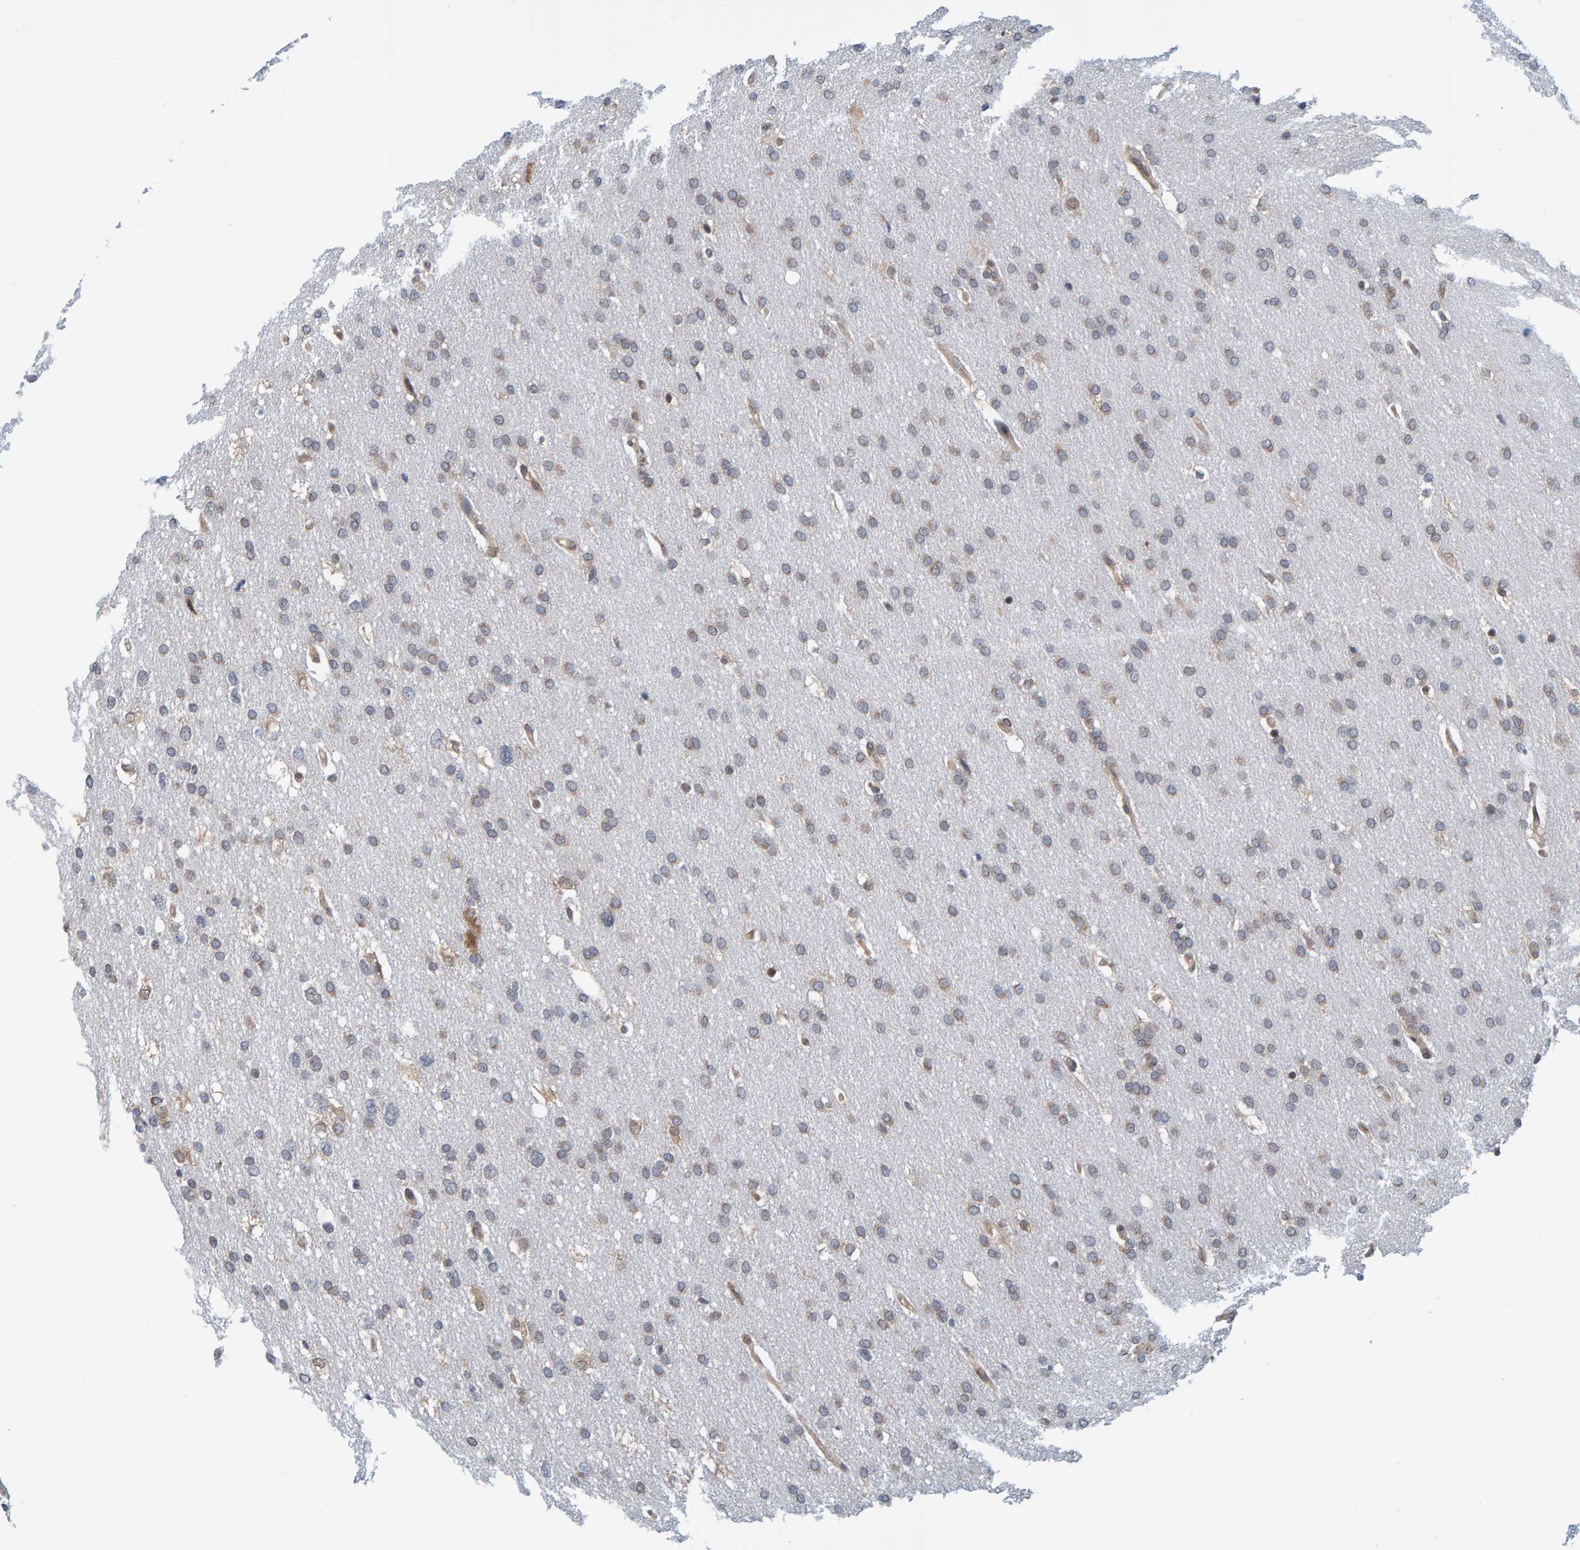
{"staining": {"intensity": "weak", "quantity": "25%-75%", "location": "cytoplasmic/membranous"}, "tissue": "glioma", "cell_type": "Tumor cells", "image_type": "cancer", "snomed": [{"axis": "morphology", "description": "Glioma, malignant, Low grade"}, {"axis": "topography", "description": "Brain"}], "caption": "The image displays immunohistochemical staining of glioma. There is weak cytoplasmic/membranous expression is seen in approximately 25%-75% of tumor cells.", "gene": "SCRN2", "patient": {"sex": "female", "age": 37}}